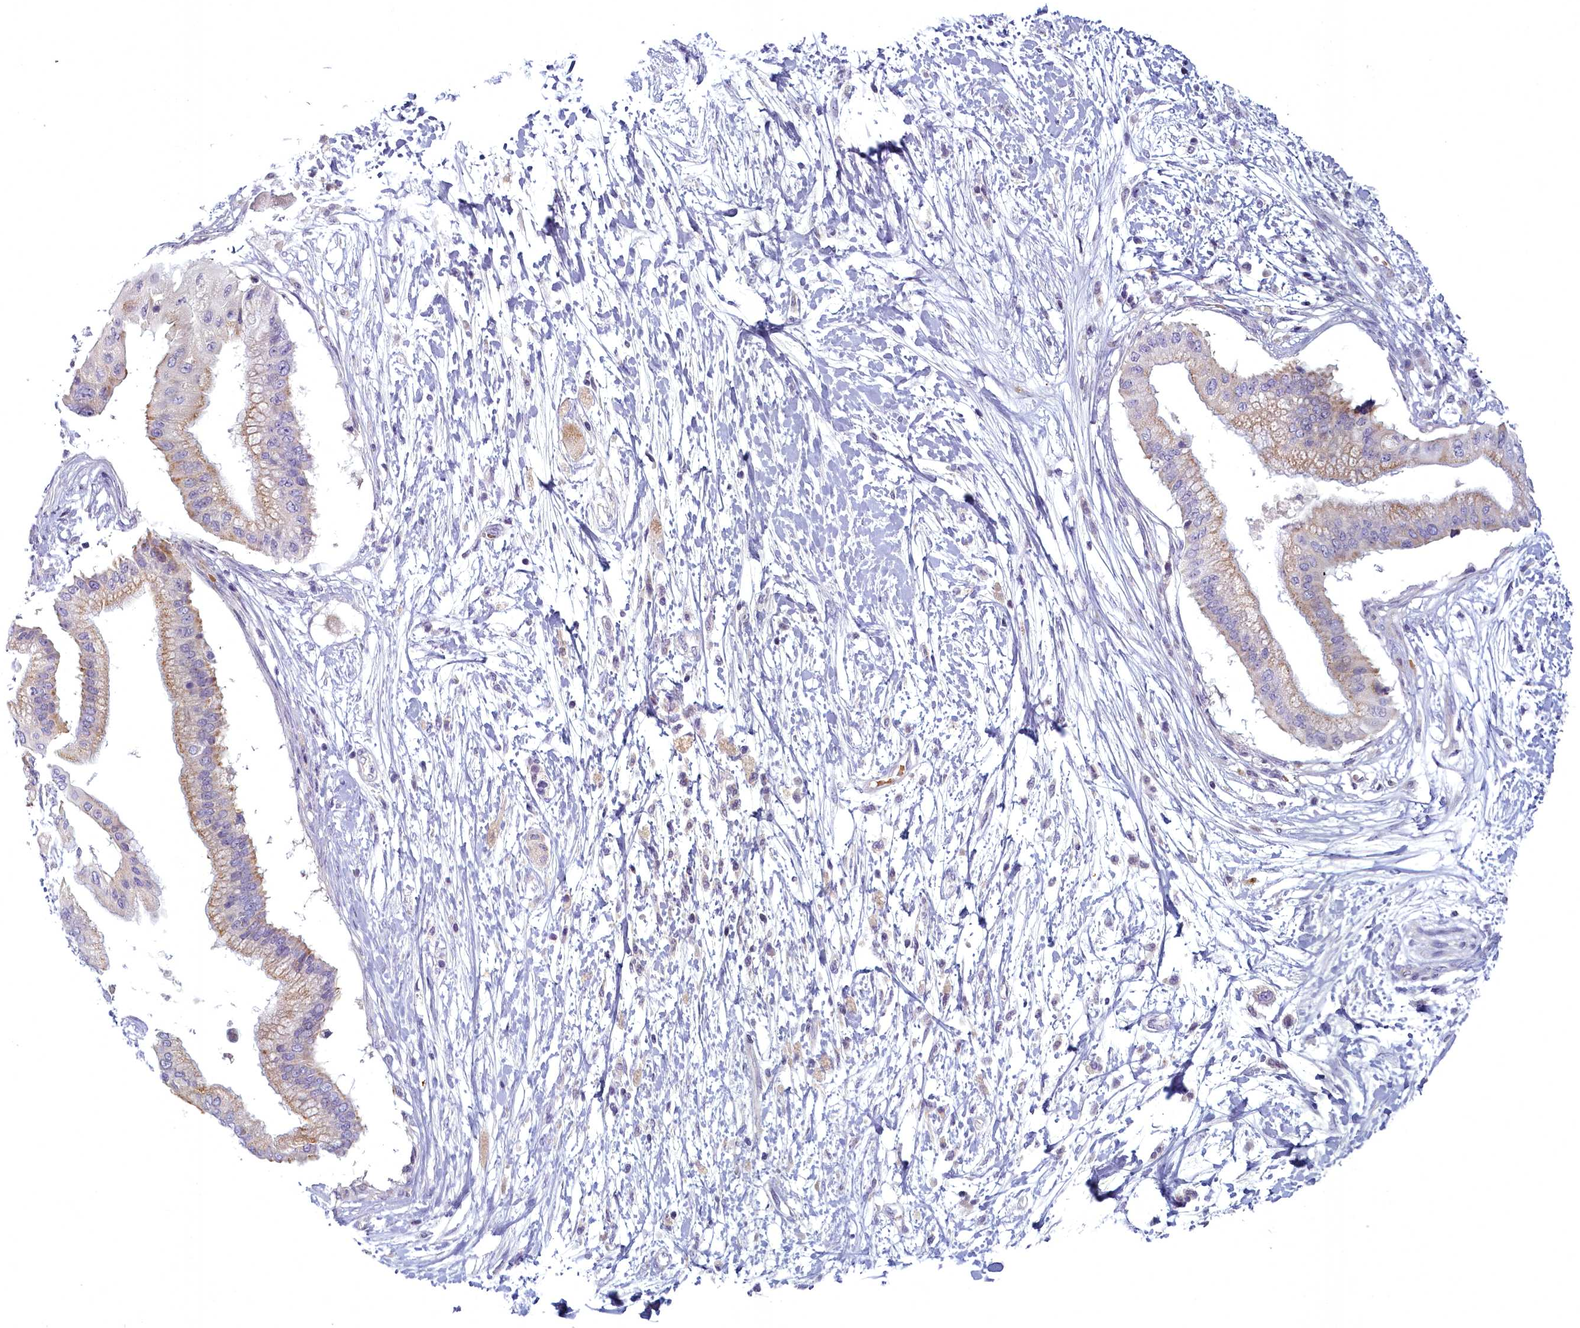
{"staining": {"intensity": "weak", "quantity": "25%-75%", "location": "cytoplasmic/membranous"}, "tissue": "pancreatic cancer", "cell_type": "Tumor cells", "image_type": "cancer", "snomed": [{"axis": "morphology", "description": "Adenocarcinoma, NOS"}, {"axis": "topography", "description": "Pancreas"}], "caption": "The photomicrograph exhibits staining of pancreatic adenocarcinoma, revealing weak cytoplasmic/membranous protein expression (brown color) within tumor cells. Ihc stains the protein in brown and the nuclei are stained blue.", "gene": "ARL15", "patient": {"sex": "male", "age": 68}}